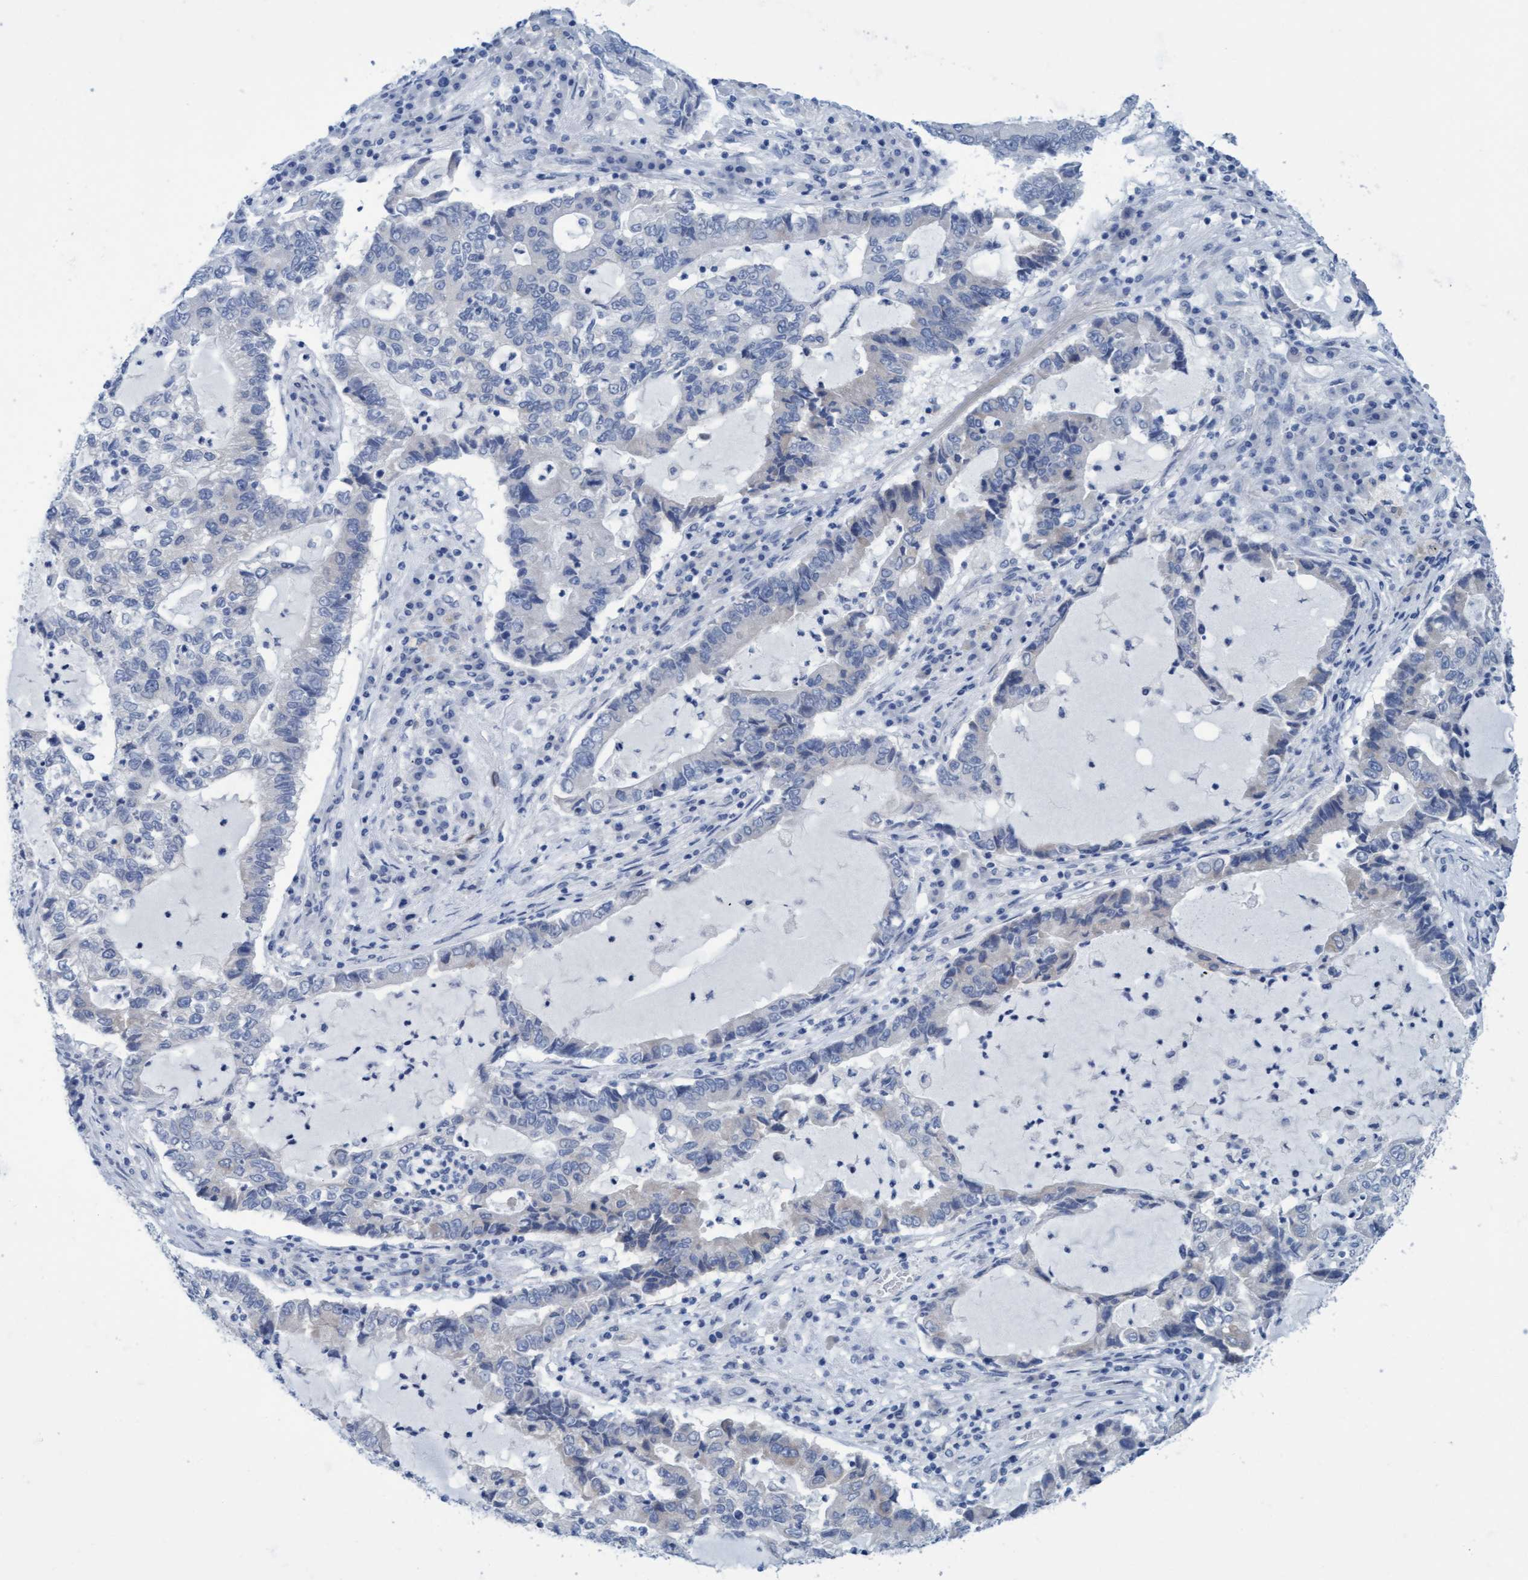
{"staining": {"intensity": "negative", "quantity": "none", "location": "none"}, "tissue": "lung cancer", "cell_type": "Tumor cells", "image_type": "cancer", "snomed": [{"axis": "morphology", "description": "Adenocarcinoma, NOS"}, {"axis": "topography", "description": "Lung"}], "caption": "A histopathology image of human lung cancer is negative for staining in tumor cells.", "gene": "SSTR3", "patient": {"sex": "female", "age": 51}}